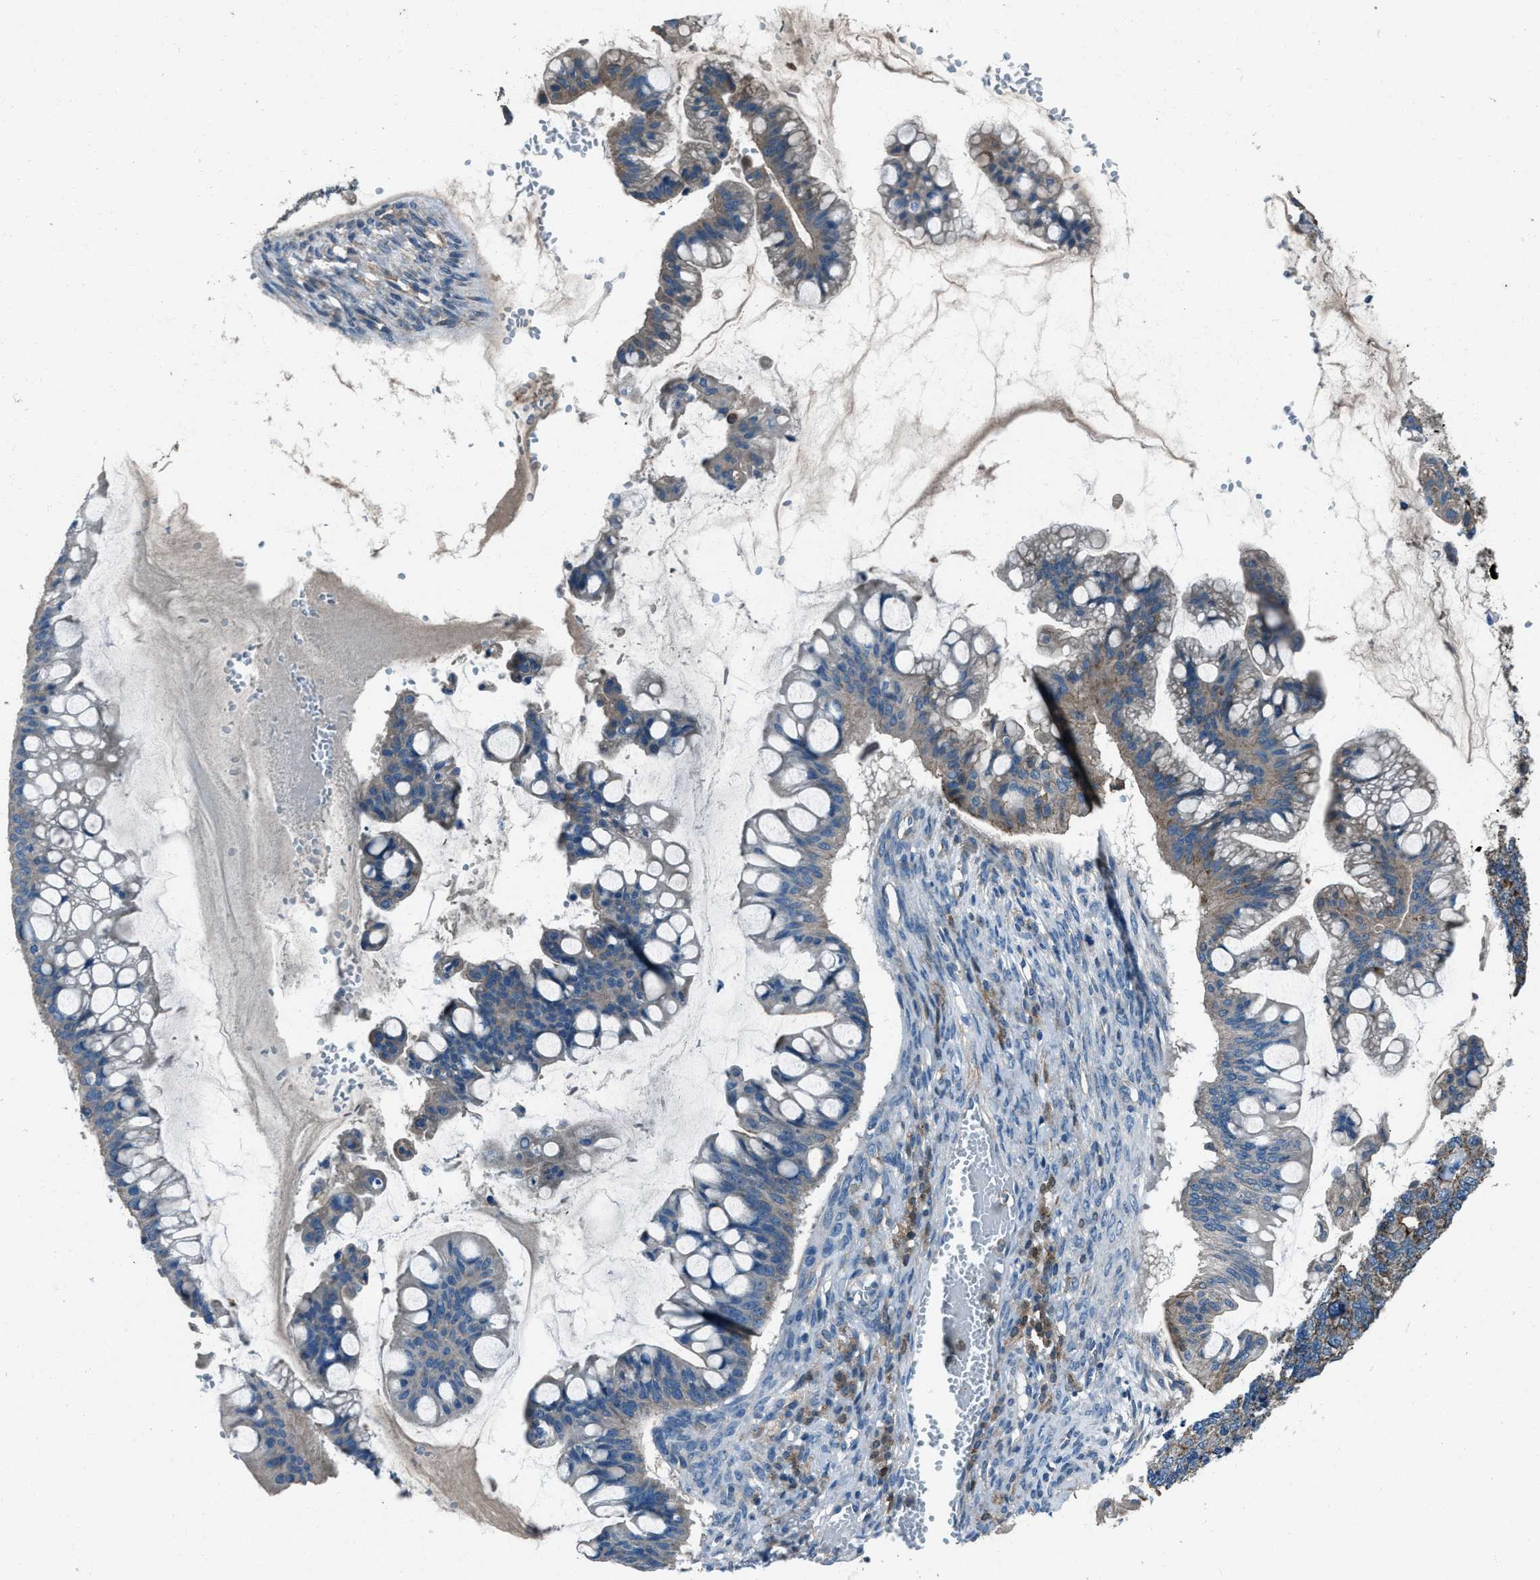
{"staining": {"intensity": "weak", "quantity": "<25%", "location": "cytoplasmic/membranous"}, "tissue": "ovarian cancer", "cell_type": "Tumor cells", "image_type": "cancer", "snomed": [{"axis": "morphology", "description": "Cystadenocarcinoma, mucinous, NOS"}, {"axis": "topography", "description": "Ovary"}], "caption": "The micrograph reveals no staining of tumor cells in ovarian mucinous cystadenocarcinoma.", "gene": "SVIL", "patient": {"sex": "female", "age": 73}}